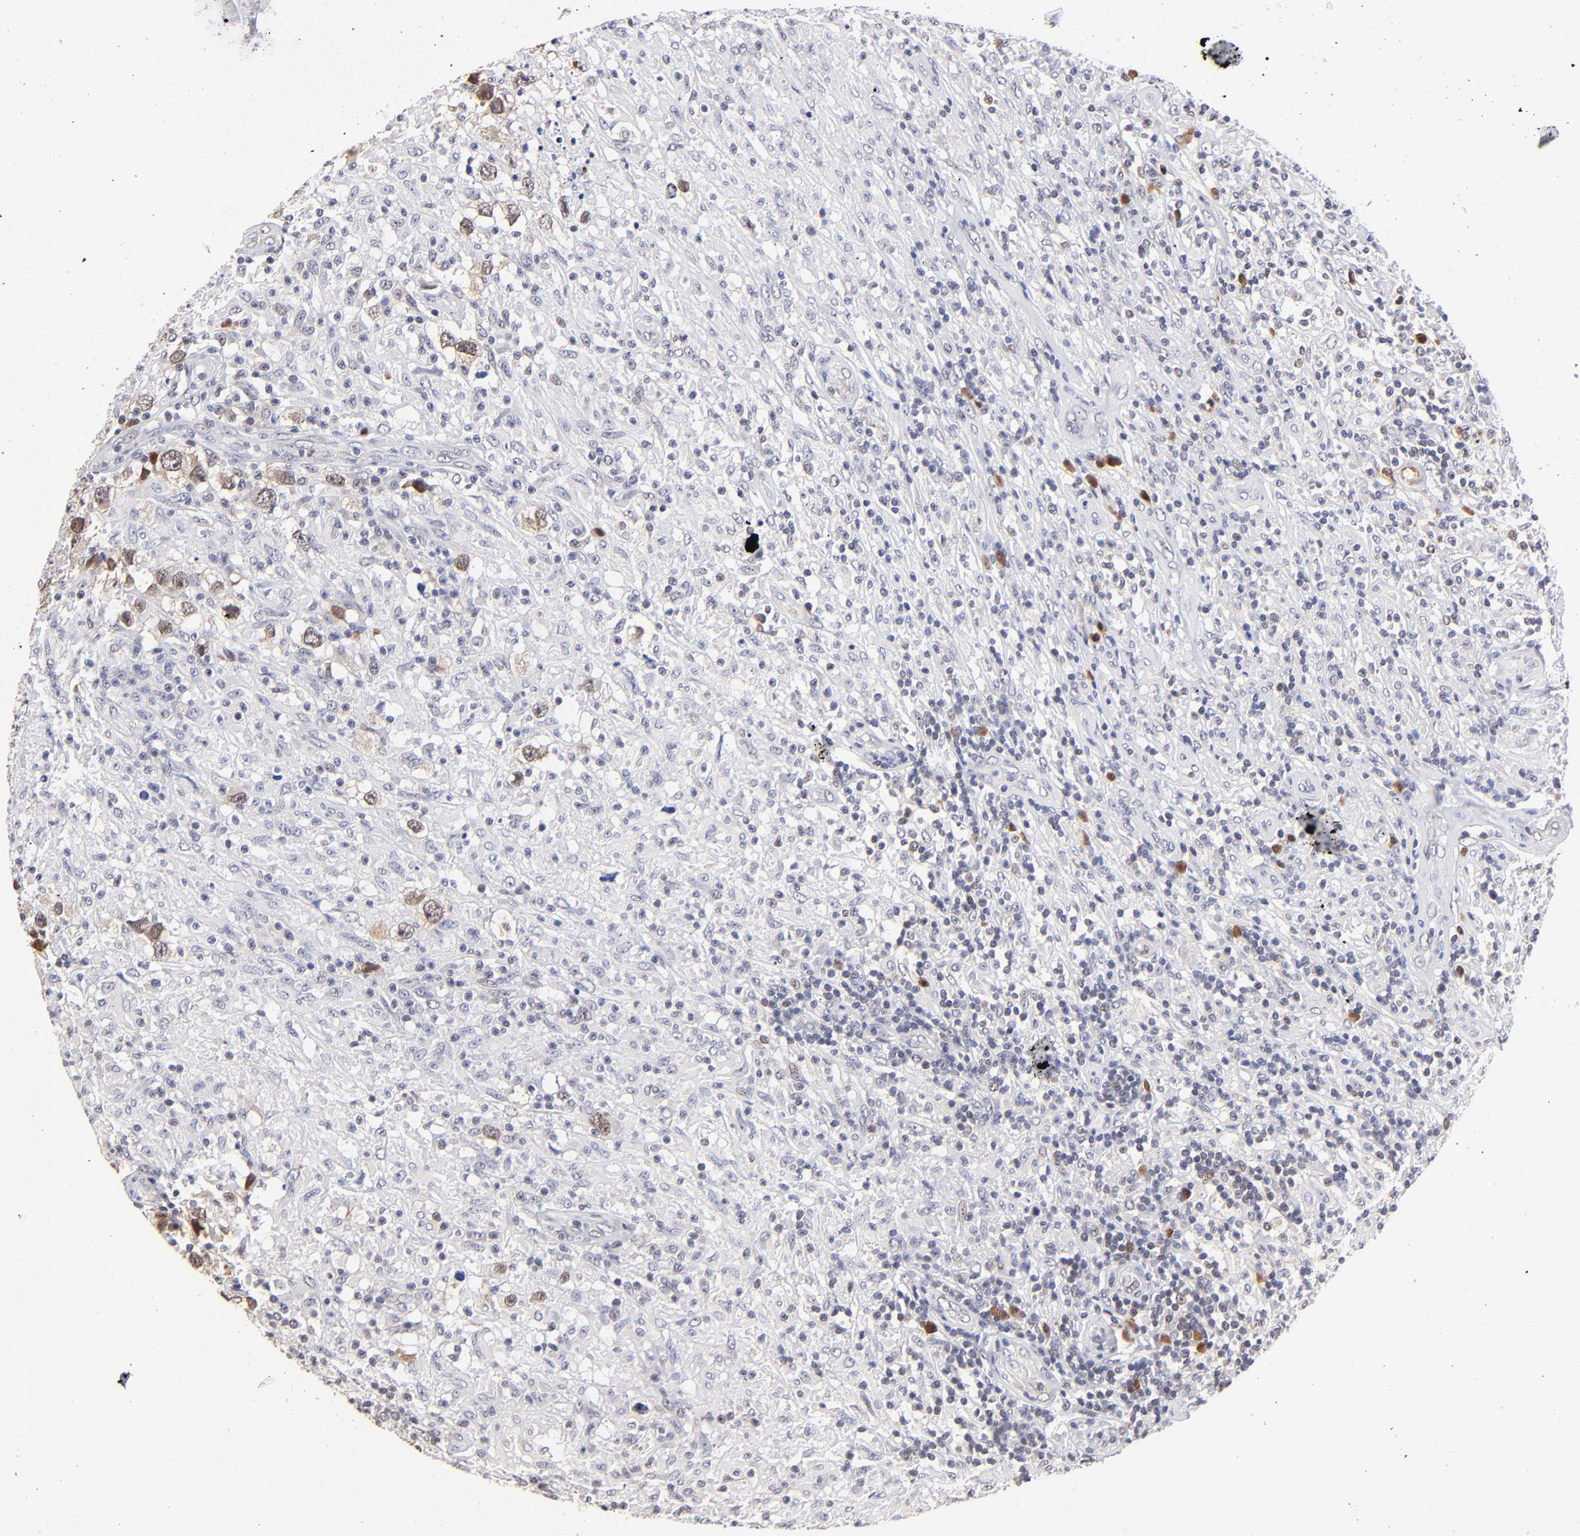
{"staining": {"intensity": "strong", "quantity": ">75%", "location": "cytoplasmic/membranous,nuclear"}, "tissue": "testis cancer", "cell_type": "Tumor cells", "image_type": "cancer", "snomed": [{"axis": "morphology", "description": "Seminoma, NOS"}, {"axis": "topography", "description": "Testis"}], "caption": "Brown immunohistochemical staining in seminoma (testis) exhibits strong cytoplasmic/membranous and nuclear expression in about >75% of tumor cells.", "gene": "ZNF155", "patient": {"sex": "male", "age": 34}}